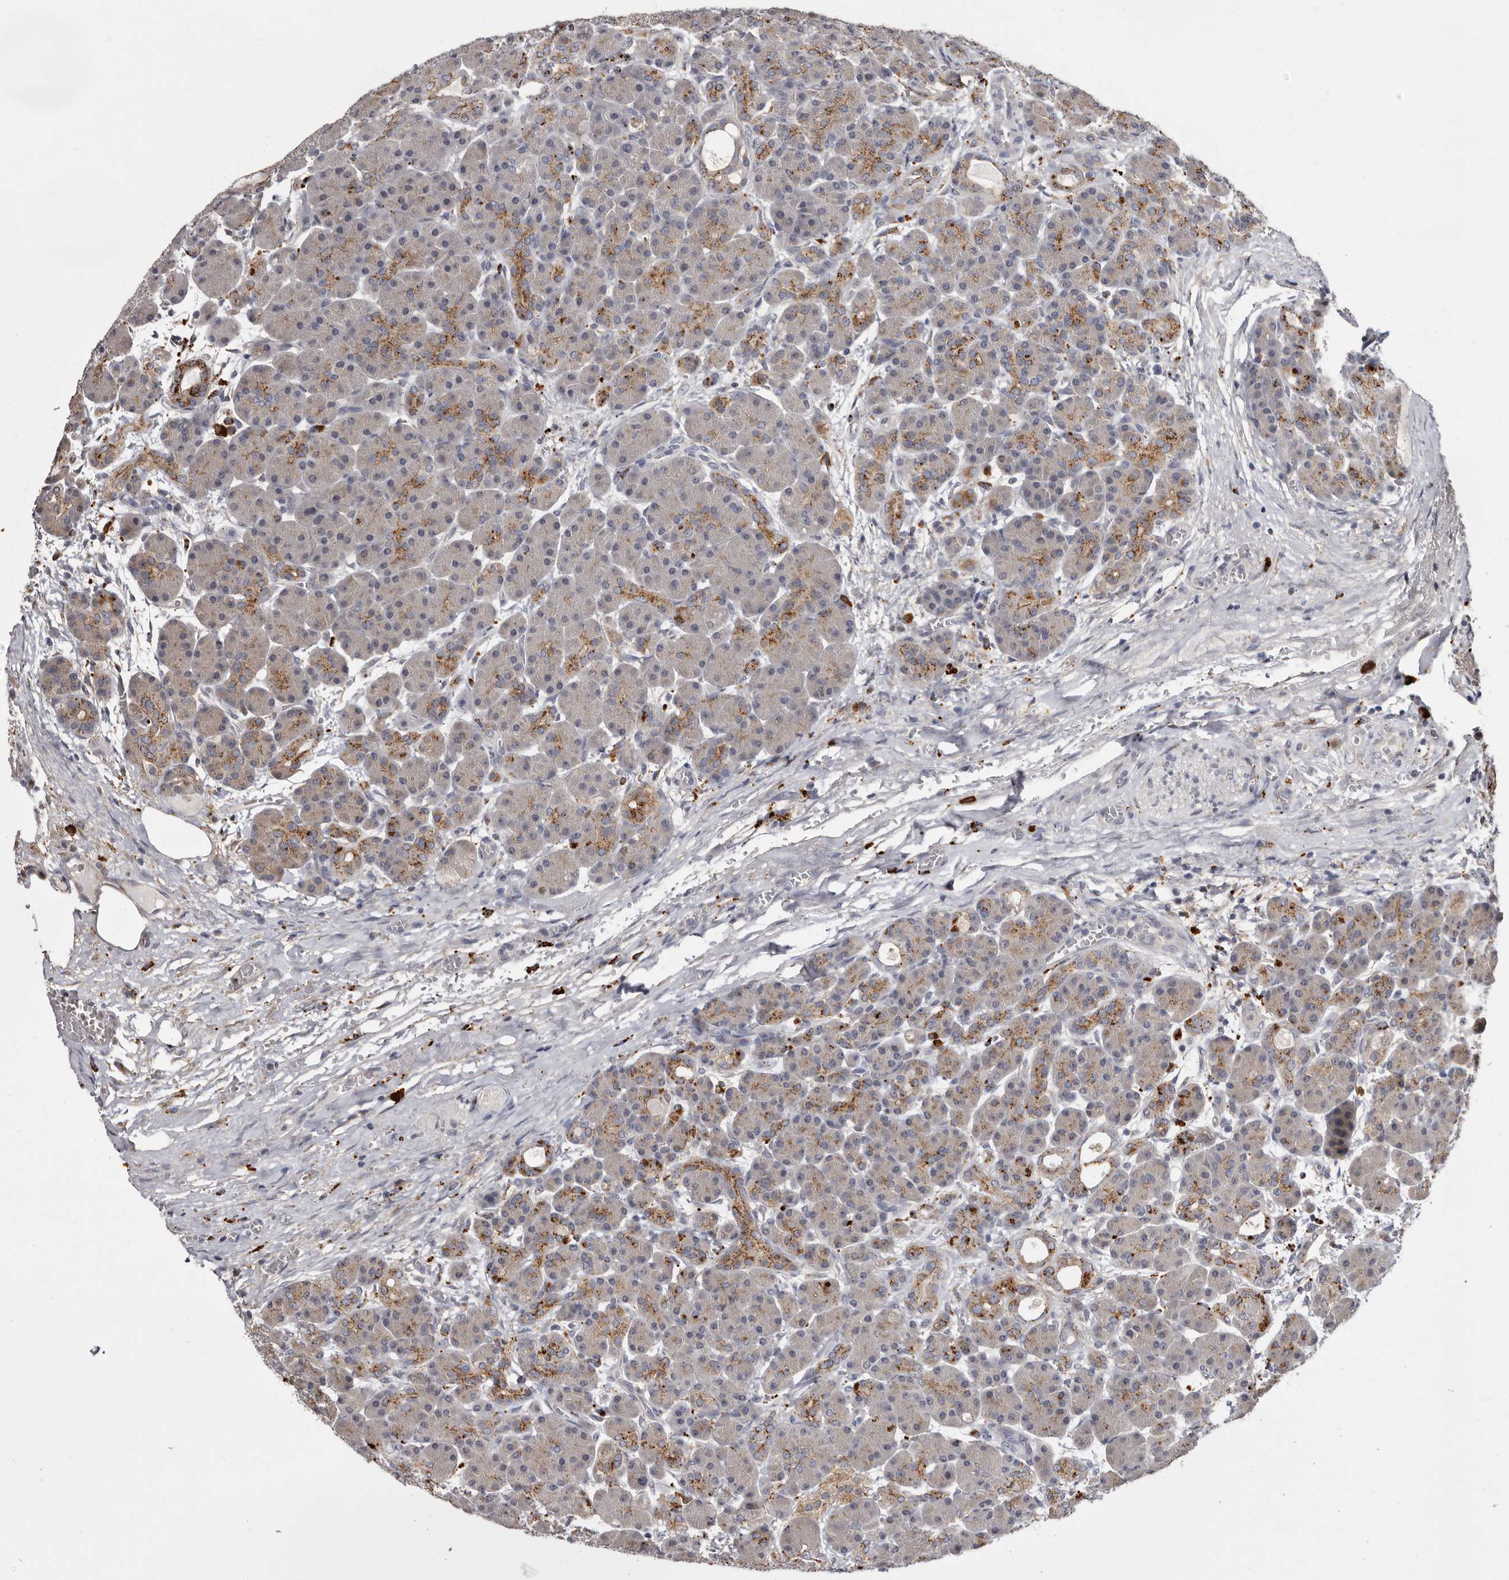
{"staining": {"intensity": "moderate", "quantity": "25%-75%", "location": "cytoplasmic/membranous"}, "tissue": "pancreas", "cell_type": "Exocrine glandular cells", "image_type": "normal", "snomed": [{"axis": "morphology", "description": "Normal tissue, NOS"}, {"axis": "topography", "description": "Pancreas"}], "caption": "A high-resolution photomicrograph shows IHC staining of benign pancreas, which reveals moderate cytoplasmic/membranous staining in about 25%-75% of exocrine glandular cells. Nuclei are stained in blue.", "gene": "DAP", "patient": {"sex": "male", "age": 63}}